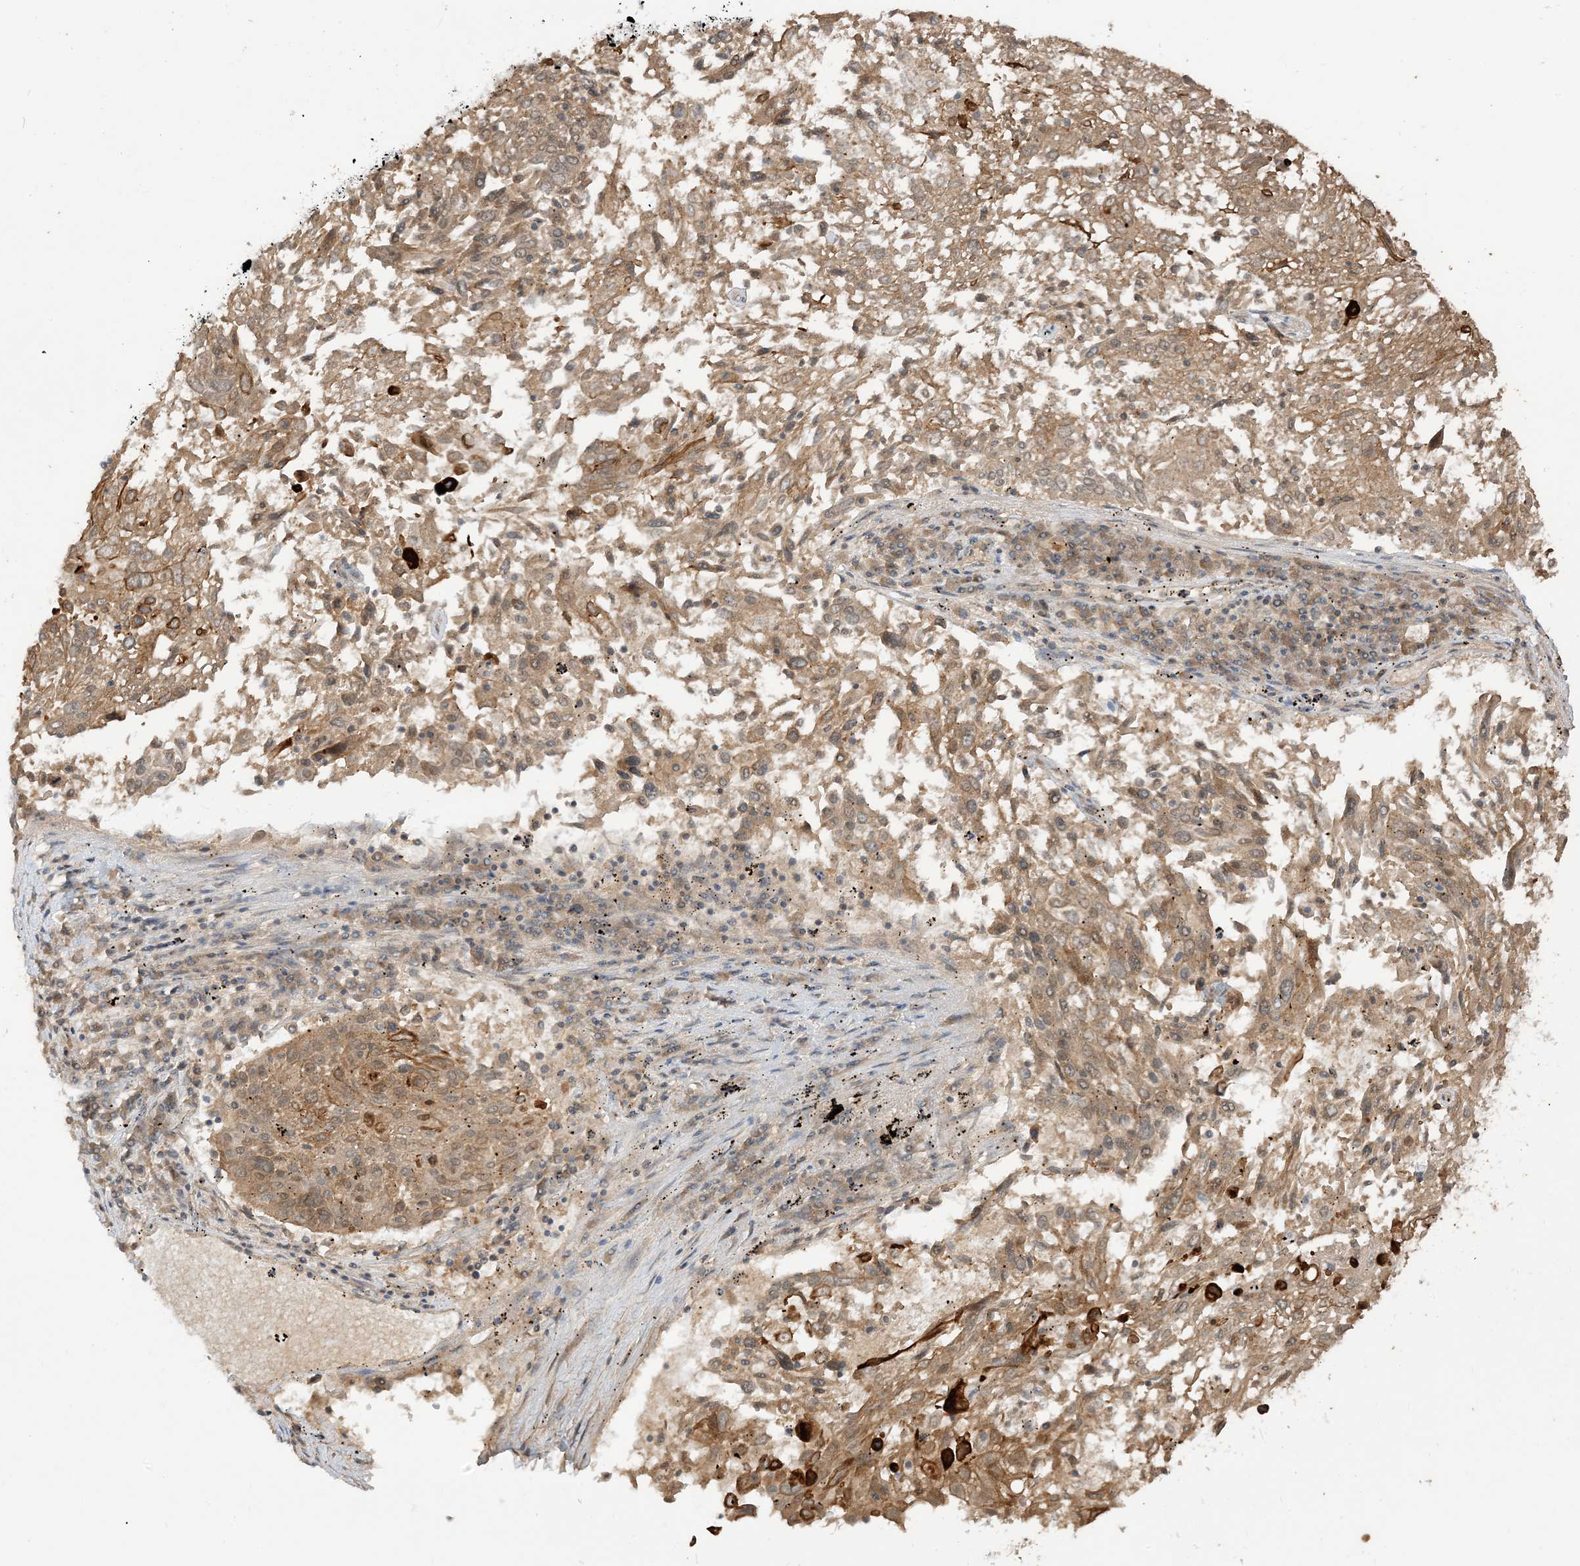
{"staining": {"intensity": "weak", "quantity": ">75%", "location": "cytoplasmic/membranous"}, "tissue": "lung cancer", "cell_type": "Tumor cells", "image_type": "cancer", "snomed": [{"axis": "morphology", "description": "Squamous cell carcinoma, NOS"}, {"axis": "topography", "description": "Lung"}], "caption": "Brown immunohistochemical staining in human lung squamous cell carcinoma displays weak cytoplasmic/membranous positivity in approximately >75% of tumor cells. (Brightfield microscopy of DAB IHC at high magnification).", "gene": "TBCC", "patient": {"sex": "male", "age": 65}}